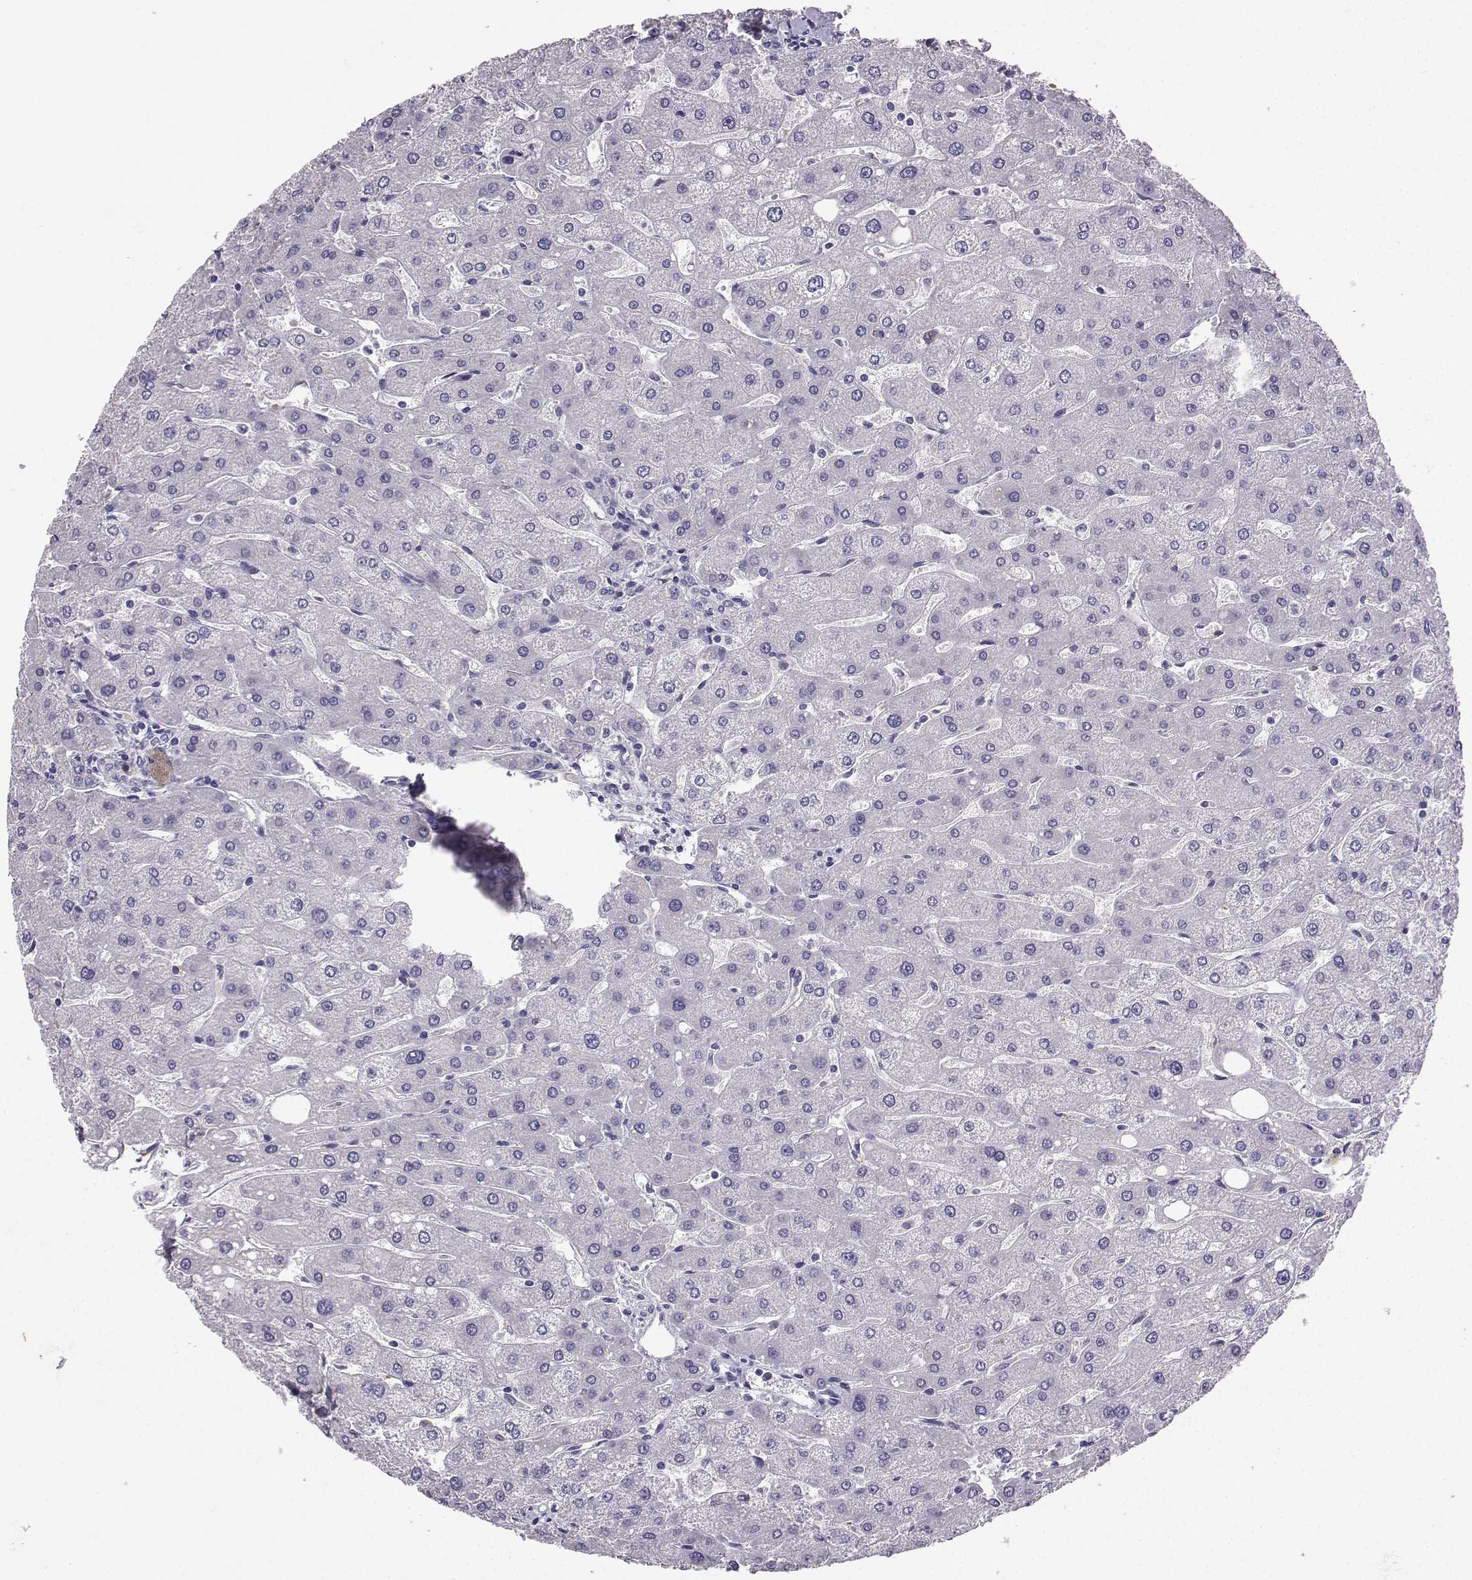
{"staining": {"intensity": "negative", "quantity": "none", "location": "none"}, "tissue": "liver", "cell_type": "Cholangiocytes", "image_type": "normal", "snomed": [{"axis": "morphology", "description": "Normal tissue, NOS"}, {"axis": "topography", "description": "Liver"}], "caption": "Liver stained for a protein using immunohistochemistry reveals no positivity cholangiocytes.", "gene": "SPAG11A", "patient": {"sex": "male", "age": 67}}